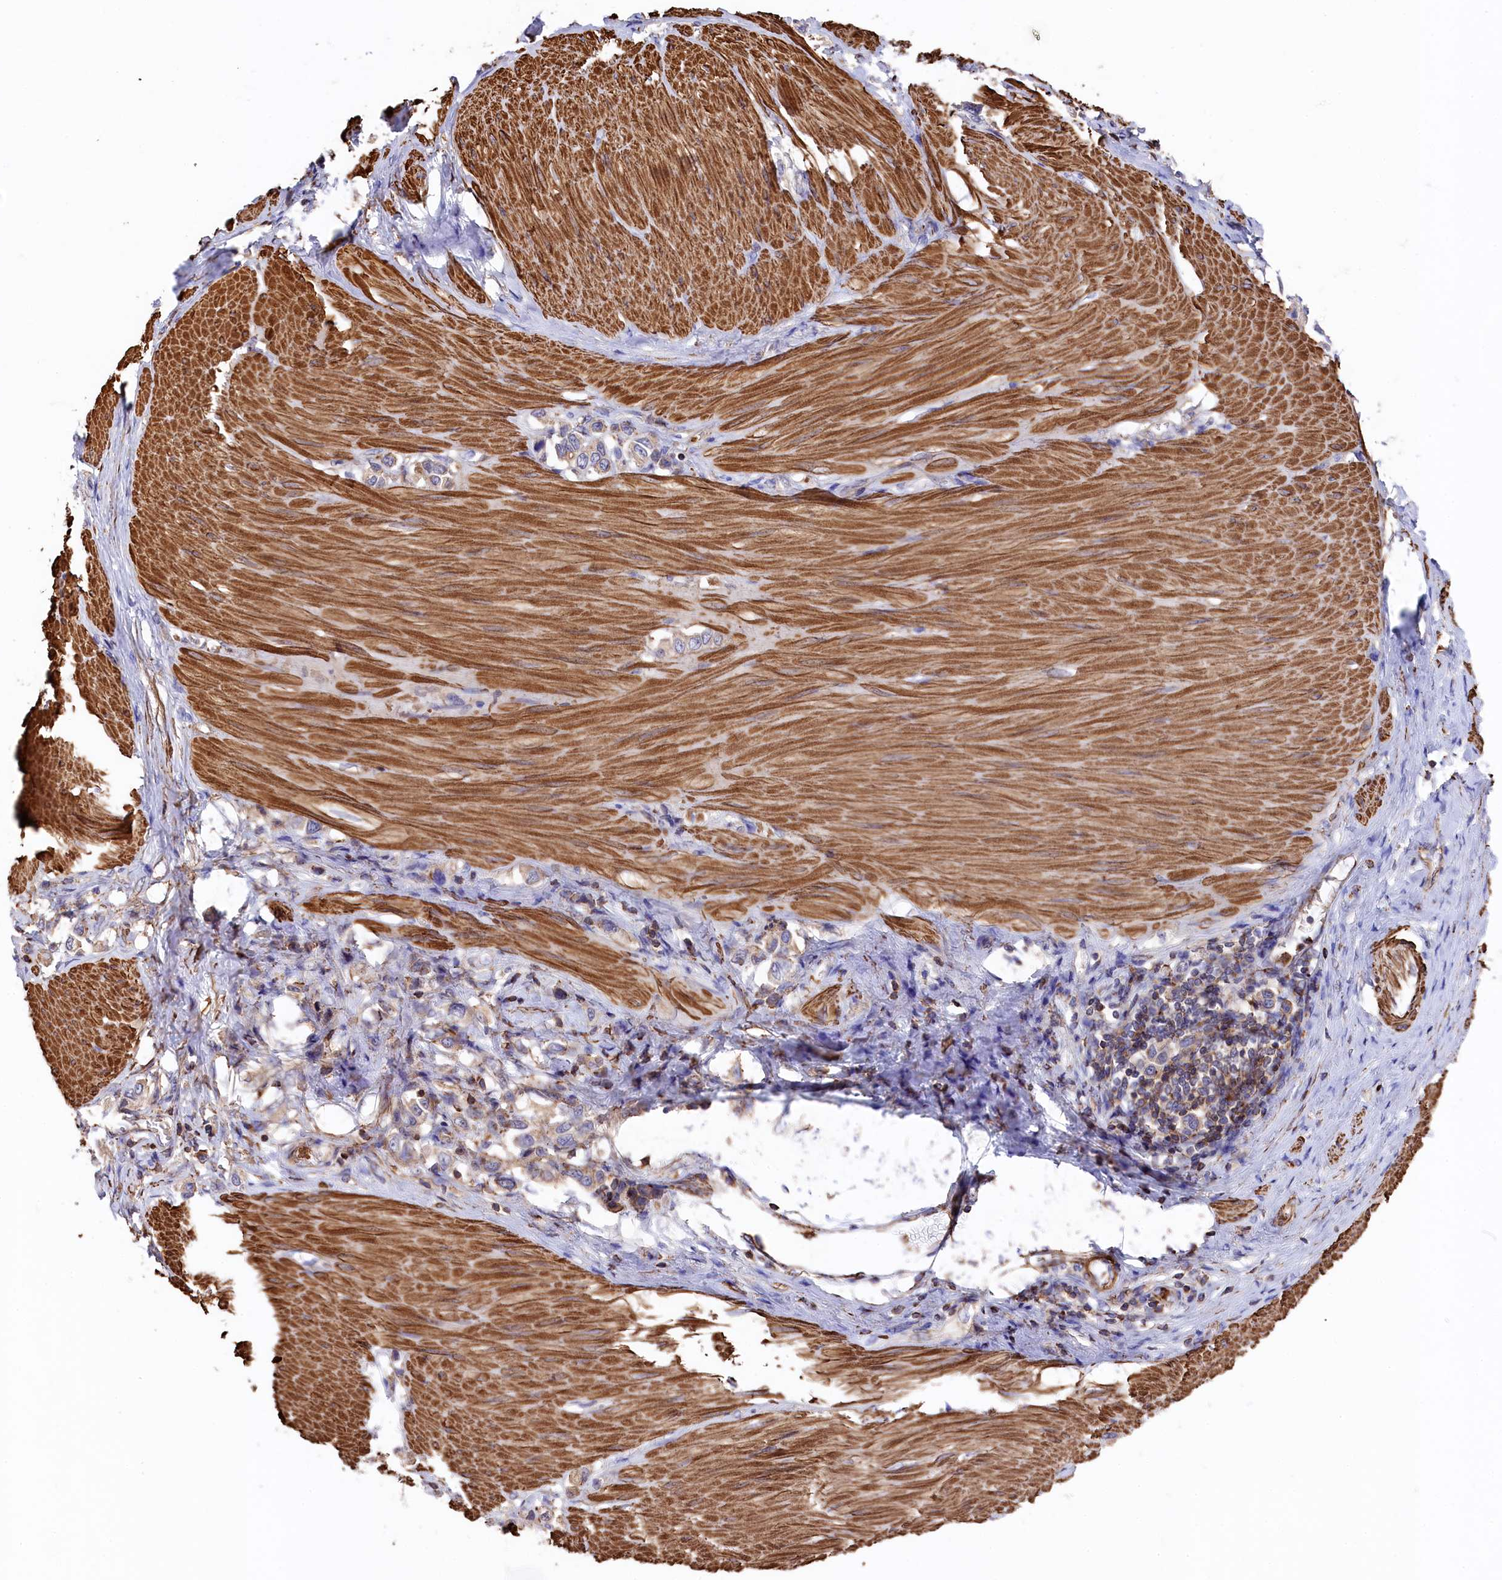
{"staining": {"intensity": "weak", "quantity": "<25%", "location": "cytoplasmic/membranous"}, "tissue": "stomach cancer", "cell_type": "Tumor cells", "image_type": "cancer", "snomed": [{"axis": "morphology", "description": "Adenocarcinoma, NOS"}, {"axis": "topography", "description": "Stomach"}], "caption": "Tumor cells show no significant expression in stomach cancer.", "gene": "RAPSN", "patient": {"sex": "female", "age": 65}}